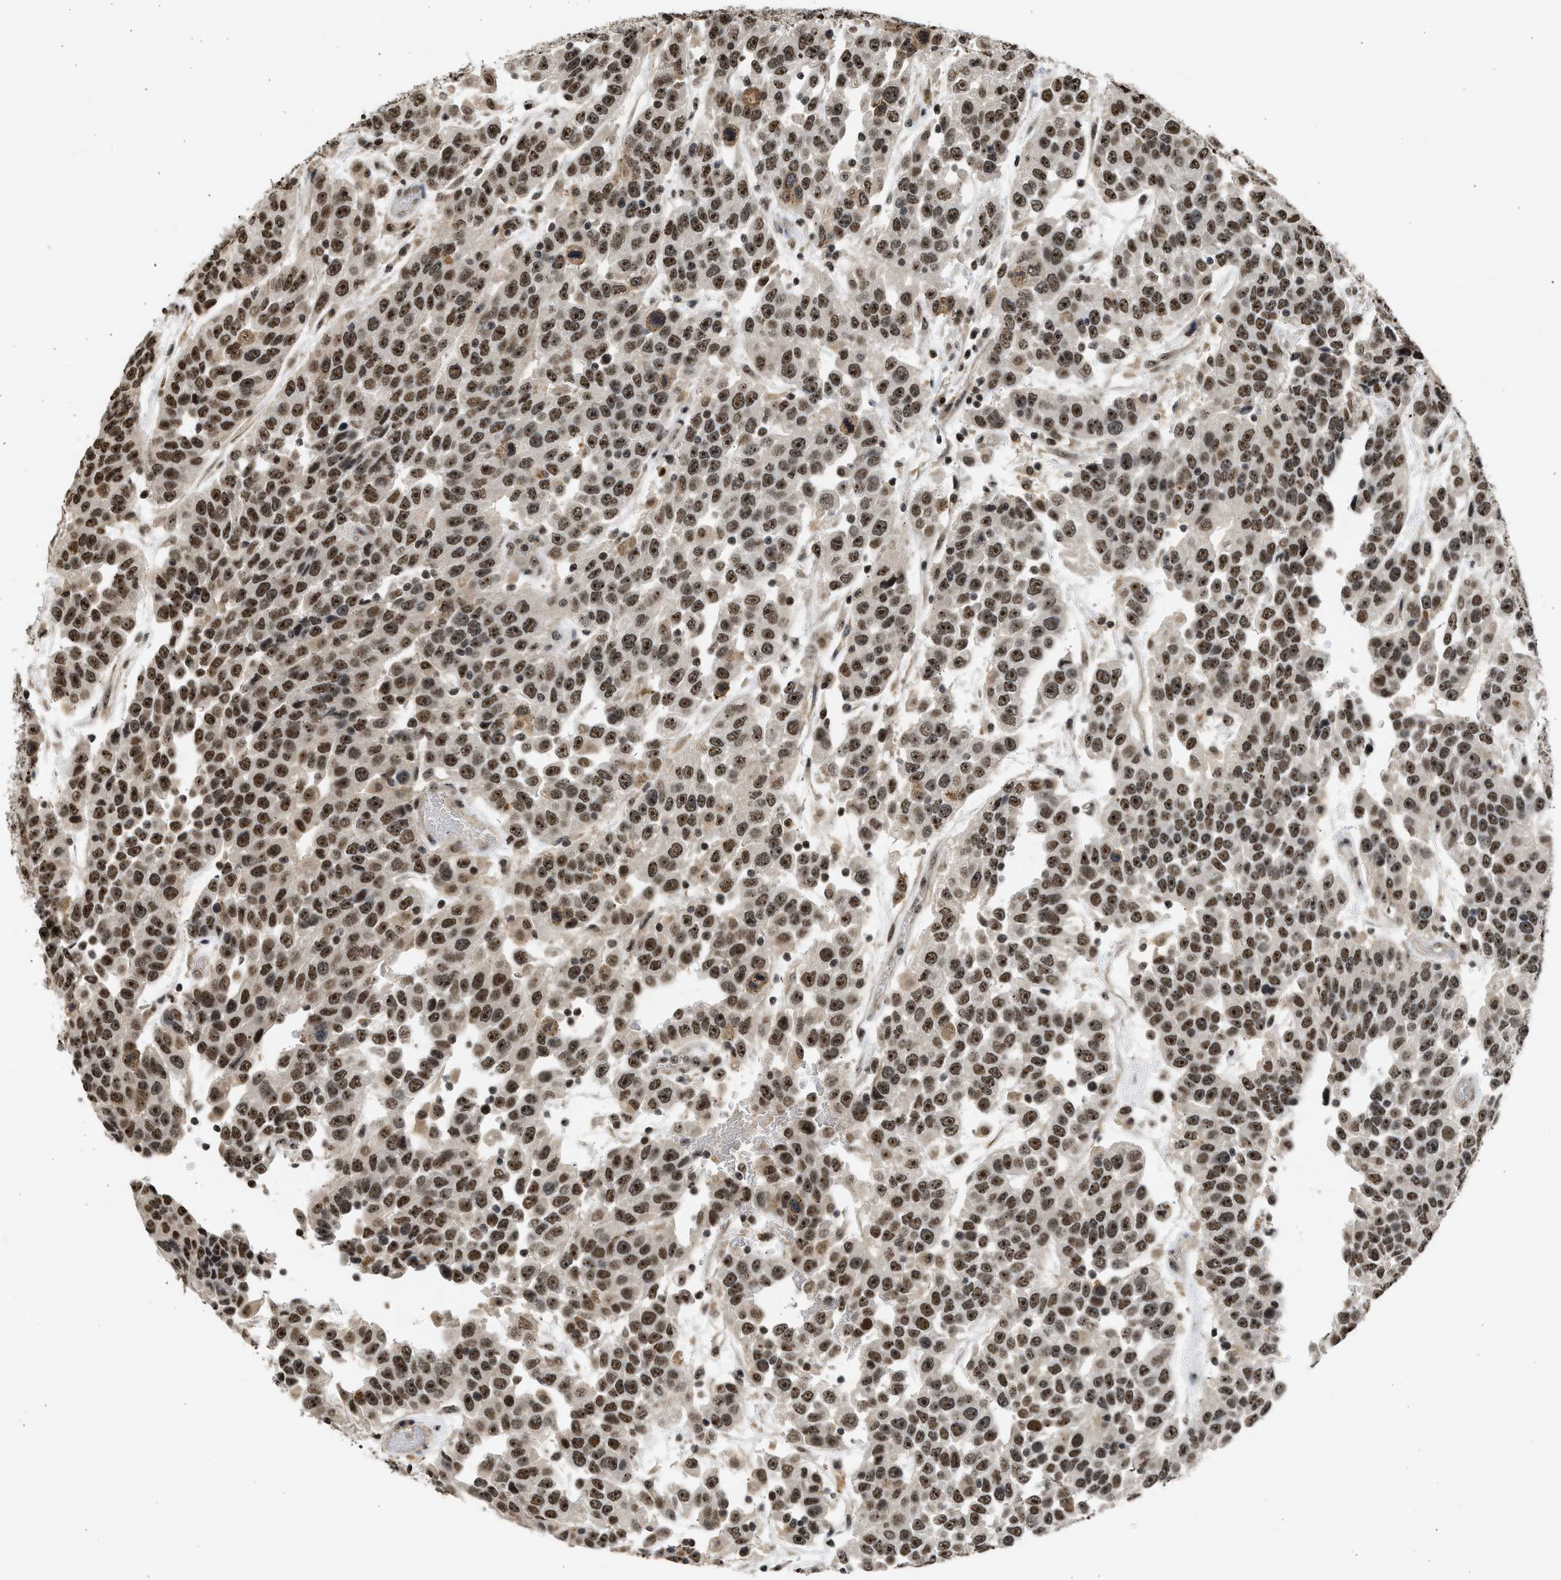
{"staining": {"intensity": "strong", "quantity": ">75%", "location": "nuclear"}, "tissue": "urothelial cancer", "cell_type": "Tumor cells", "image_type": "cancer", "snomed": [{"axis": "morphology", "description": "Urothelial carcinoma, High grade"}, {"axis": "topography", "description": "Urinary bladder"}], "caption": "The immunohistochemical stain shows strong nuclear expression in tumor cells of urothelial cancer tissue.", "gene": "TFDP2", "patient": {"sex": "female", "age": 80}}